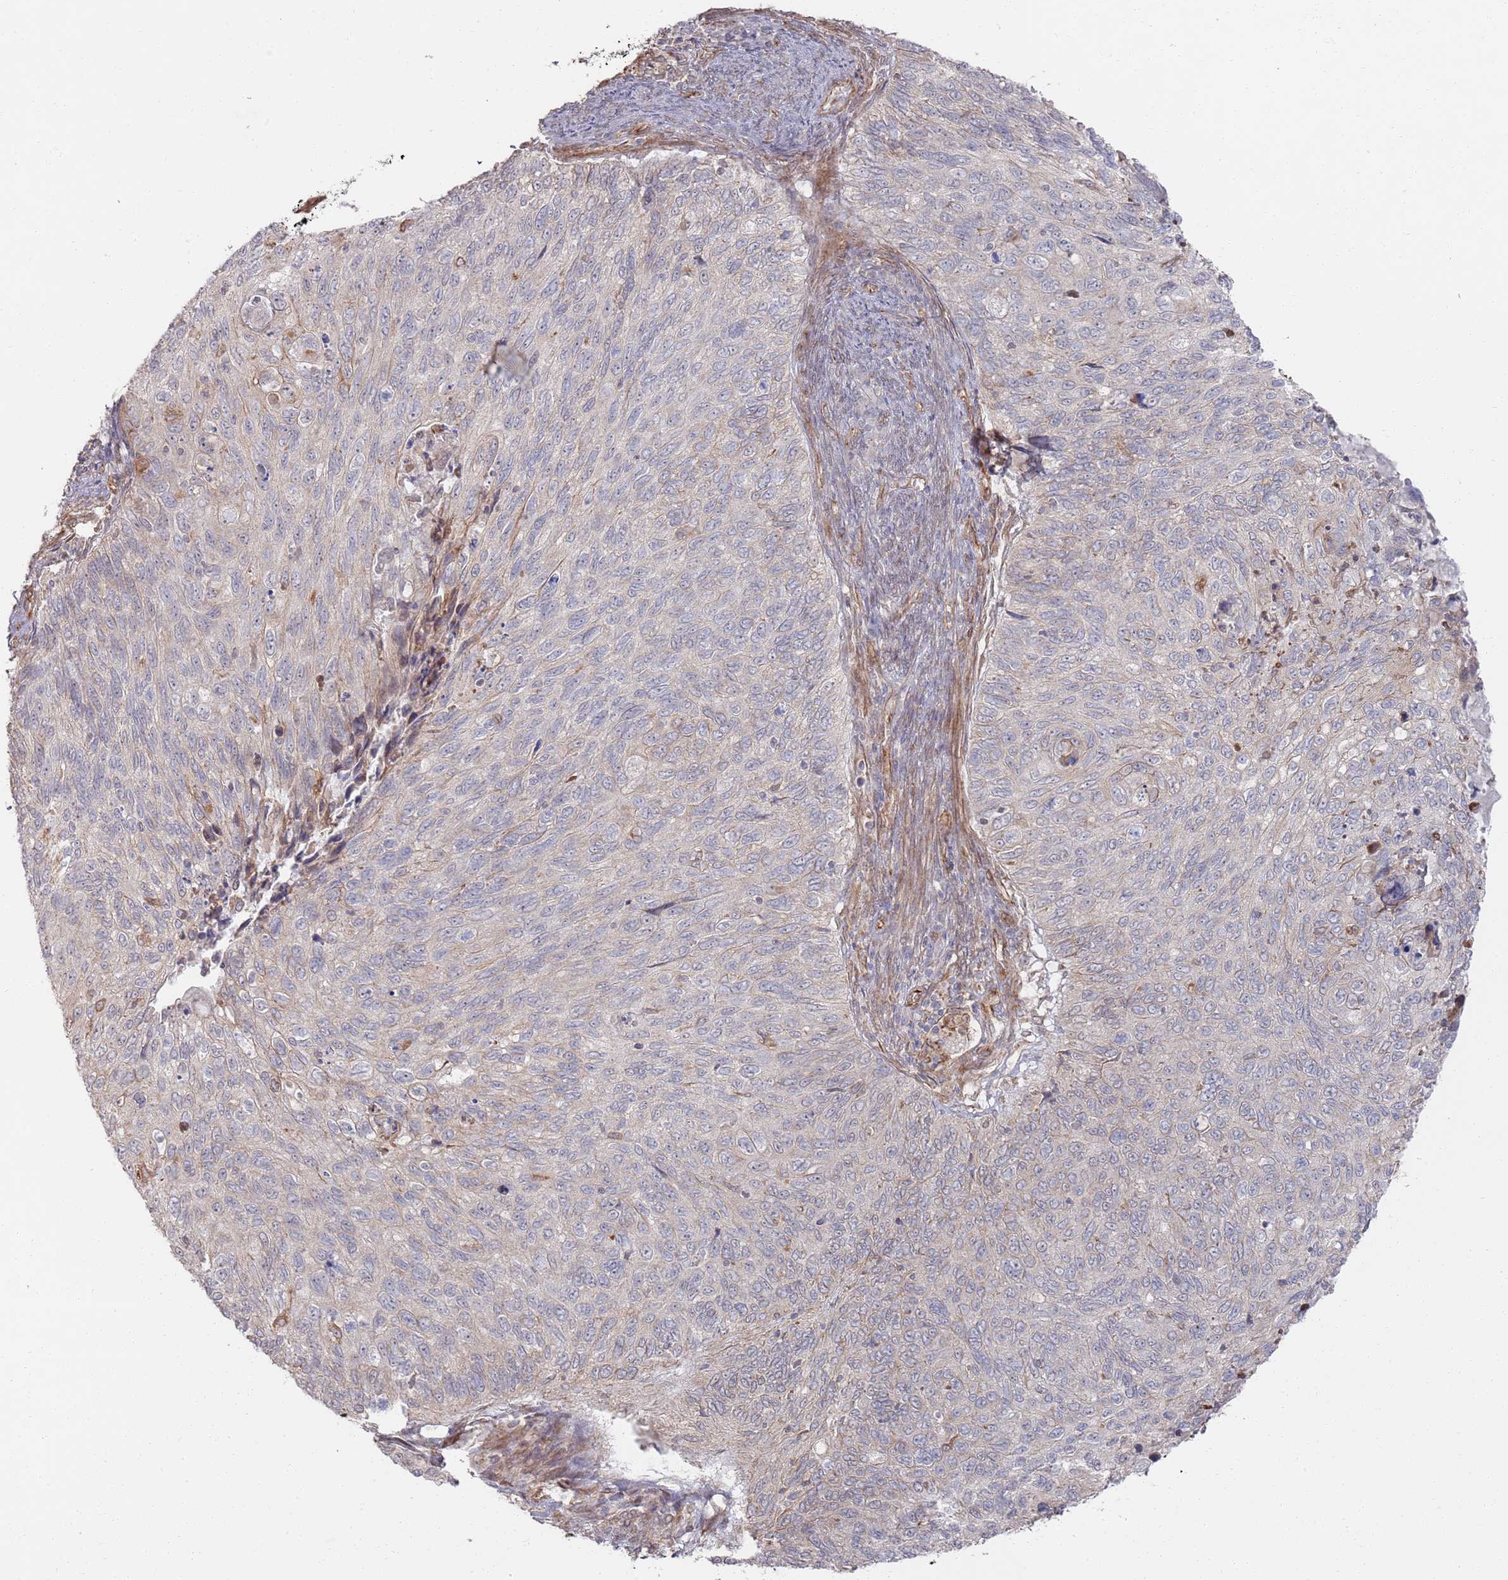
{"staining": {"intensity": "negative", "quantity": "none", "location": "none"}, "tissue": "cervical cancer", "cell_type": "Tumor cells", "image_type": "cancer", "snomed": [{"axis": "morphology", "description": "Squamous cell carcinoma, NOS"}, {"axis": "topography", "description": "Cervix"}], "caption": "The histopathology image shows no staining of tumor cells in cervical cancer (squamous cell carcinoma).", "gene": "PHF21A", "patient": {"sex": "female", "age": 70}}